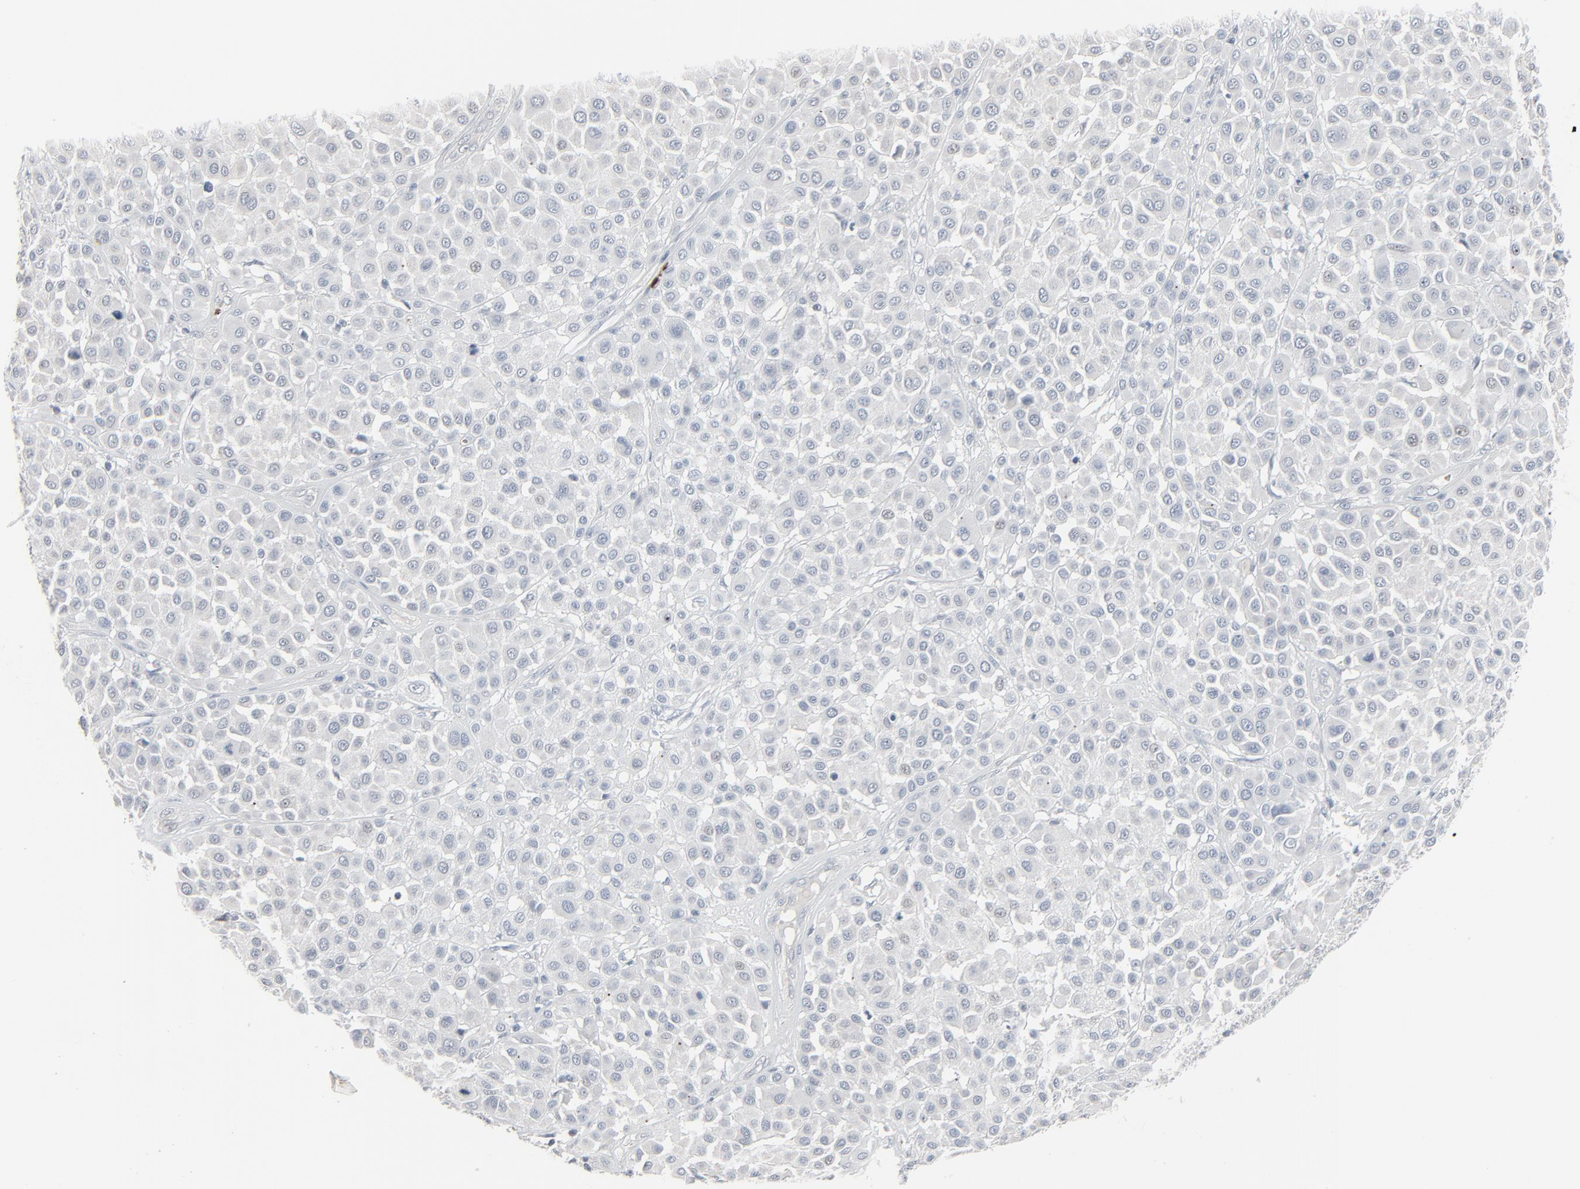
{"staining": {"intensity": "negative", "quantity": "none", "location": "none"}, "tissue": "melanoma", "cell_type": "Tumor cells", "image_type": "cancer", "snomed": [{"axis": "morphology", "description": "Malignant melanoma, Metastatic site"}, {"axis": "topography", "description": "Soft tissue"}], "caption": "This is an IHC image of melanoma. There is no expression in tumor cells.", "gene": "SAGE1", "patient": {"sex": "male", "age": 41}}